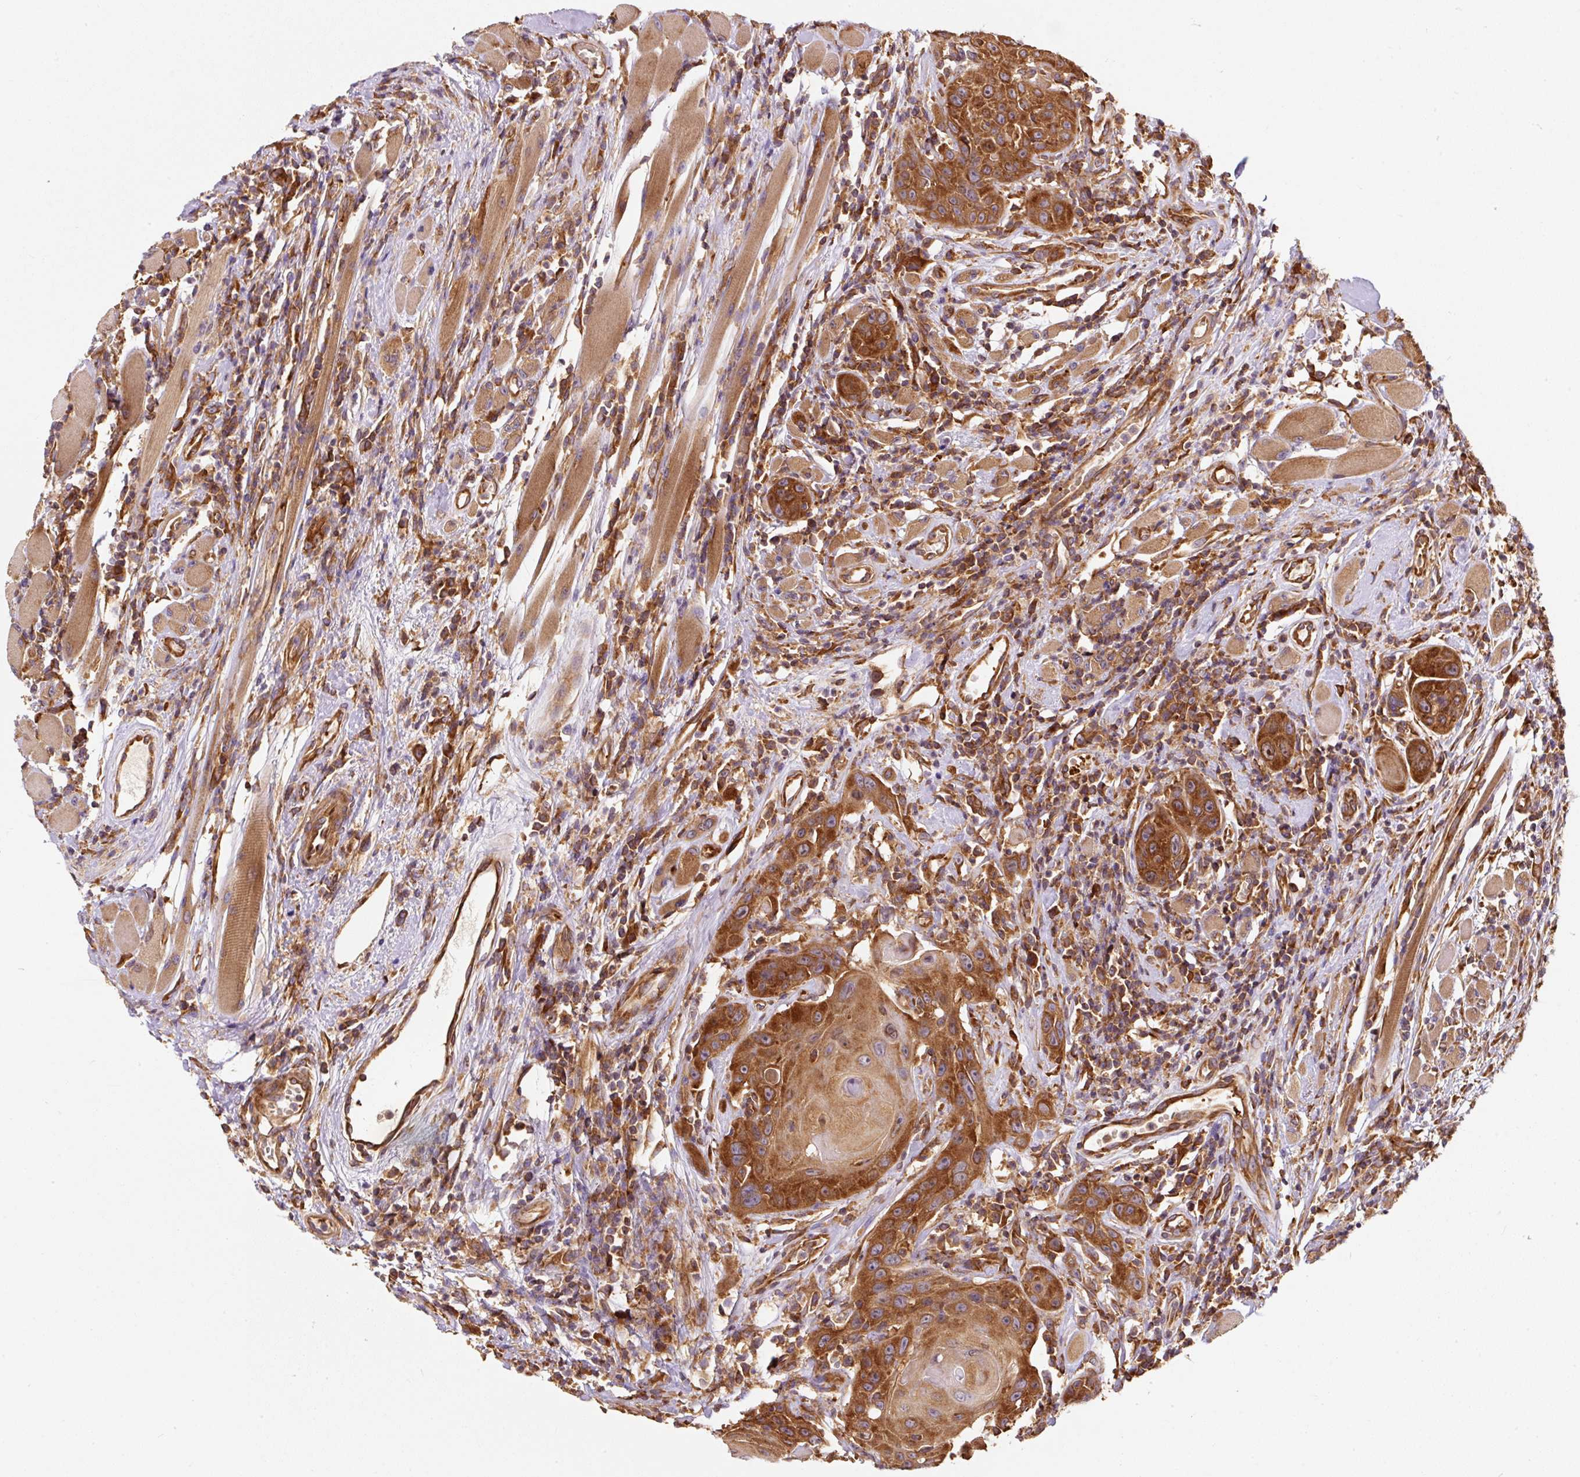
{"staining": {"intensity": "strong", "quantity": ">75%", "location": "cytoplasmic/membranous"}, "tissue": "head and neck cancer", "cell_type": "Tumor cells", "image_type": "cancer", "snomed": [{"axis": "morphology", "description": "Squamous cell carcinoma, NOS"}, {"axis": "topography", "description": "Head-Neck"}], "caption": "Tumor cells demonstrate strong cytoplasmic/membranous expression in about >75% of cells in head and neck squamous cell carcinoma. Using DAB (brown) and hematoxylin (blue) stains, captured at high magnification using brightfield microscopy.", "gene": "EIF2S2", "patient": {"sex": "female", "age": 59}}